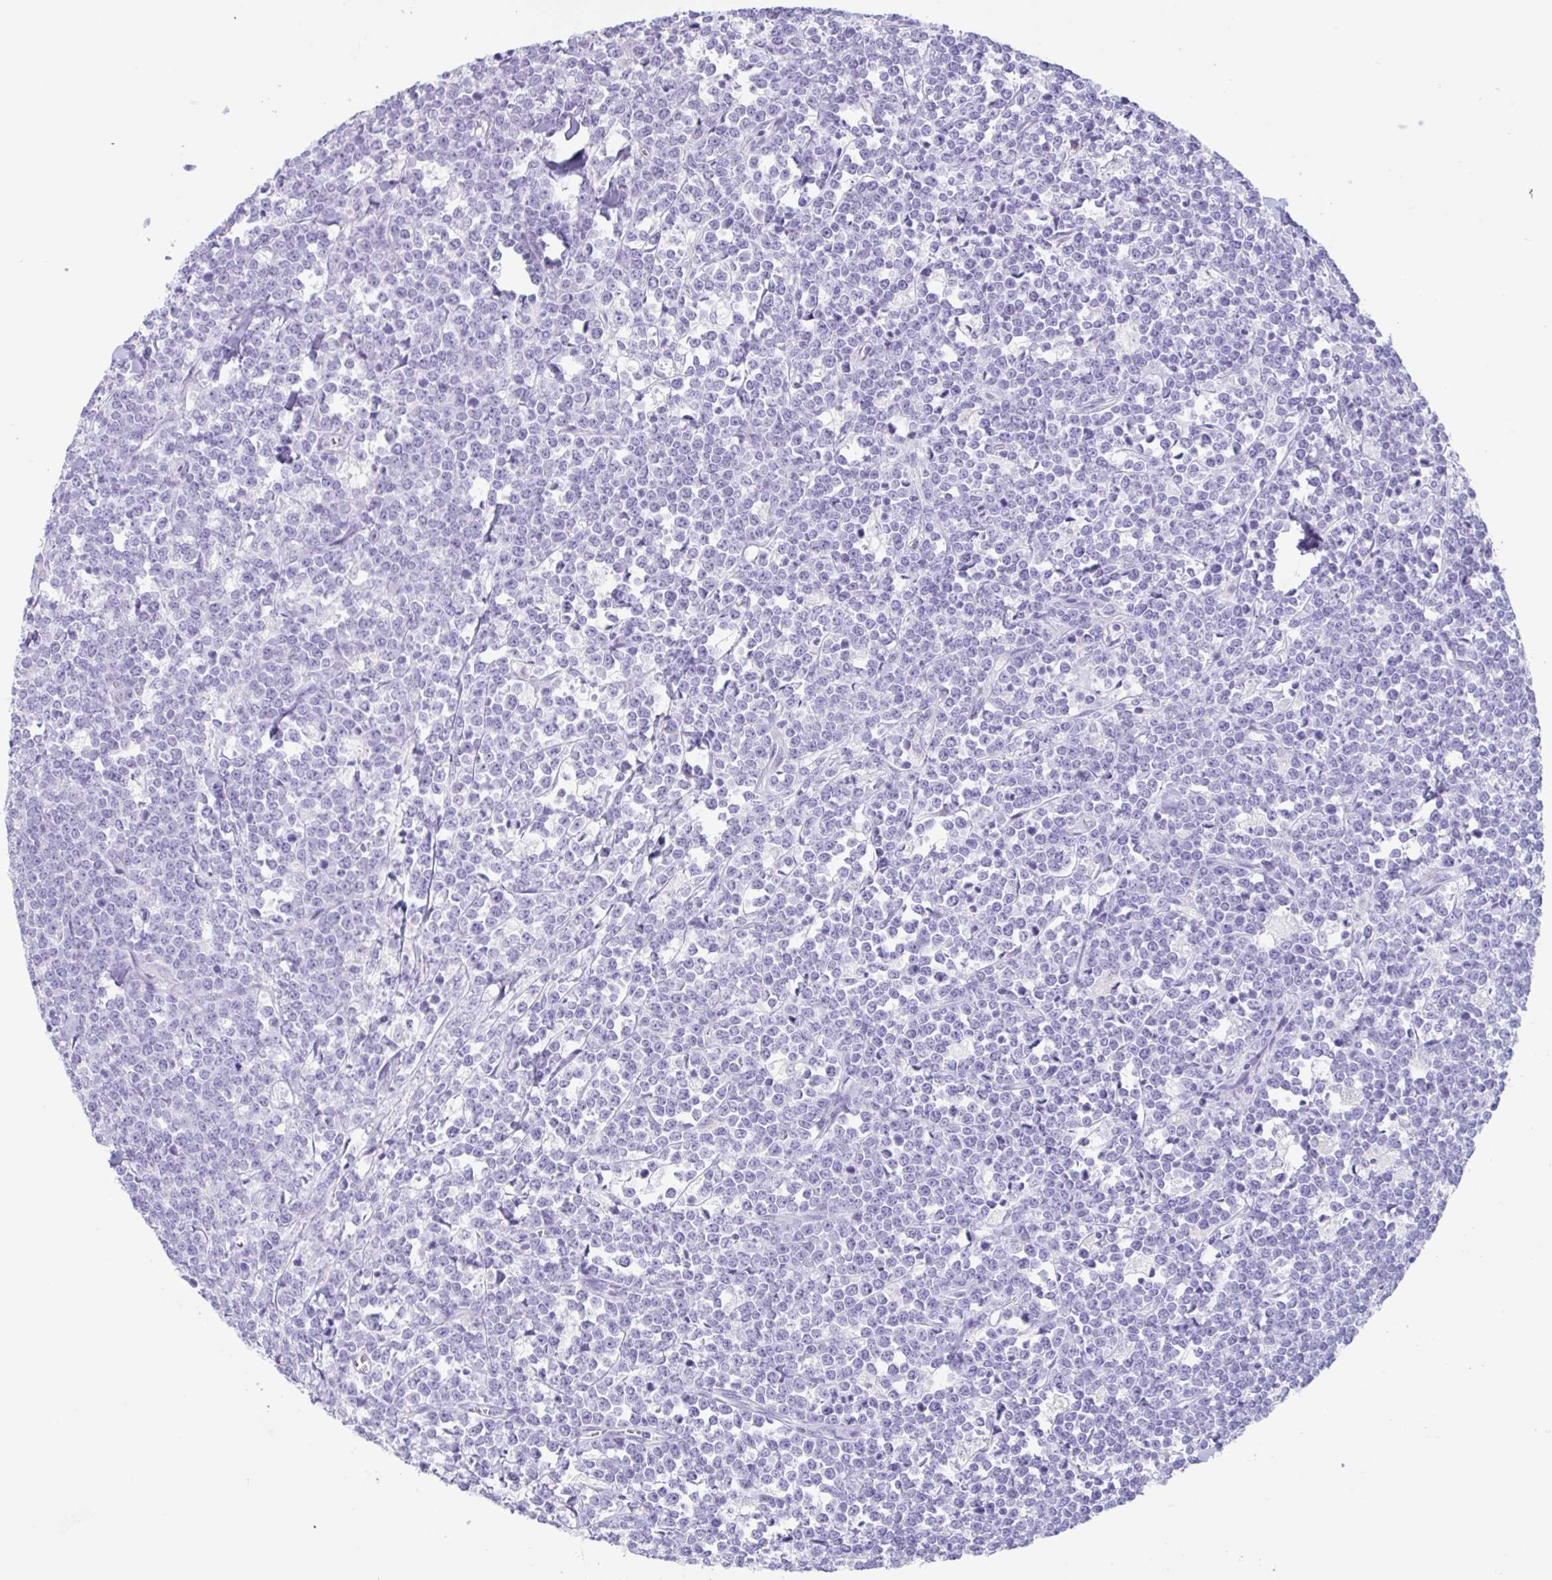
{"staining": {"intensity": "negative", "quantity": "none", "location": "none"}, "tissue": "lymphoma", "cell_type": "Tumor cells", "image_type": "cancer", "snomed": [{"axis": "morphology", "description": "Malignant lymphoma, non-Hodgkin's type, High grade"}, {"axis": "topography", "description": "Small intestine"}, {"axis": "topography", "description": "Colon"}], "caption": "Human high-grade malignant lymphoma, non-Hodgkin's type stained for a protein using immunohistochemistry reveals no positivity in tumor cells.", "gene": "TAS2R41", "patient": {"sex": "male", "age": 8}}